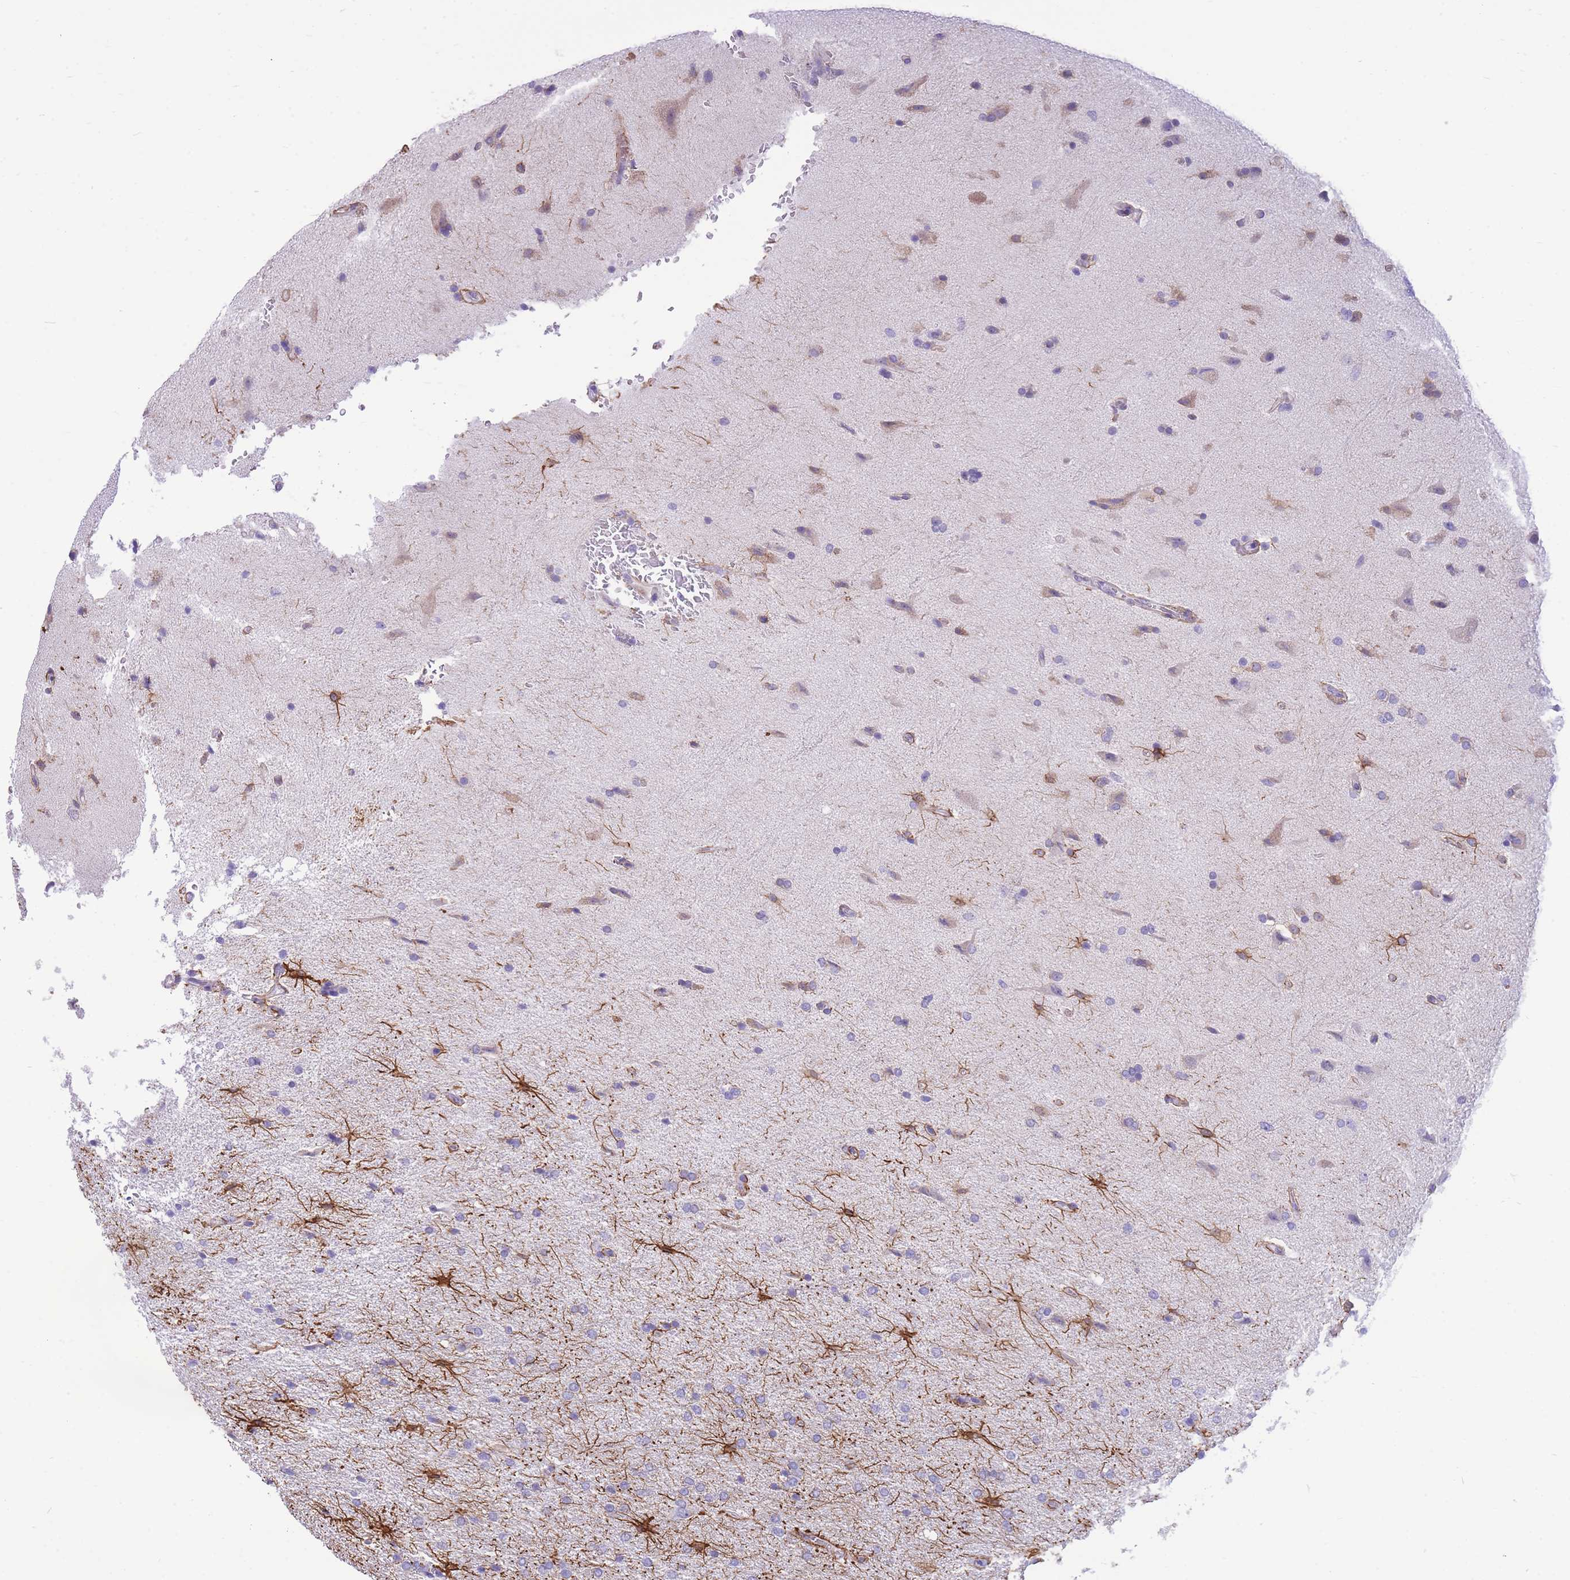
{"staining": {"intensity": "negative", "quantity": "none", "location": "none"}, "tissue": "glioma", "cell_type": "Tumor cells", "image_type": "cancer", "snomed": [{"axis": "morphology", "description": "Glioma, malignant, High grade"}, {"axis": "topography", "description": "Brain"}], "caption": "Photomicrograph shows no protein positivity in tumor cells of glioma tissue.", "gene": "ZNF311", "patient": {"sex": "male", "age": 72}}